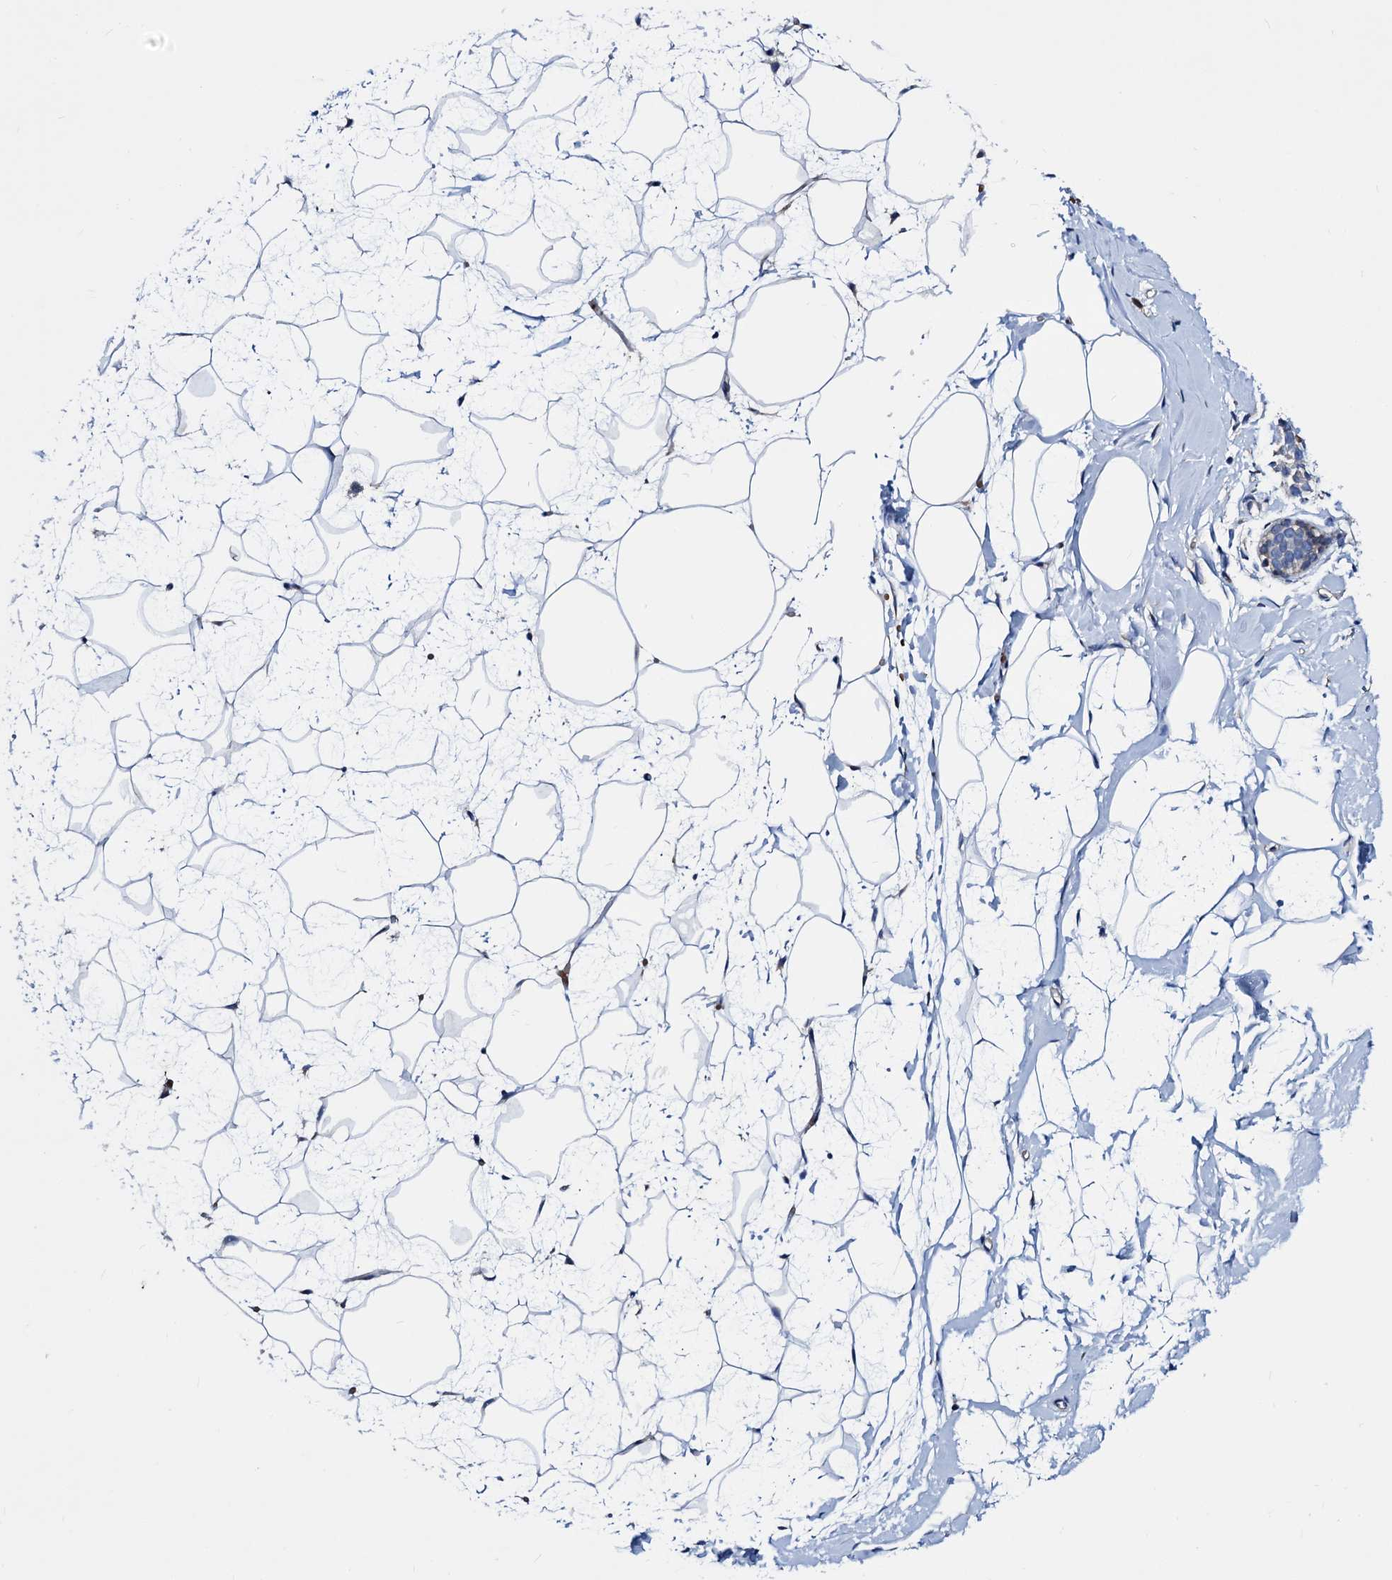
{"staining": {"intensity": "negative", "quantity": "none", "location": "none"}, "tissue": "breast", "cell_type": "Adipocytes", "image_type": "normal", "snomed": [{"axis": "morphology", "description": "Normal tissue, NOS"}, {"axis": "morphology", "description": "Adenoma, NOS"}, {"axis": "topography", "description": "Breast"}], "caption": "Protein analysis of benign breast exhibits no significant positivity in adipocytes.", "gene": "GCOM1", "patient": {"sex": "female", "age": 23}}